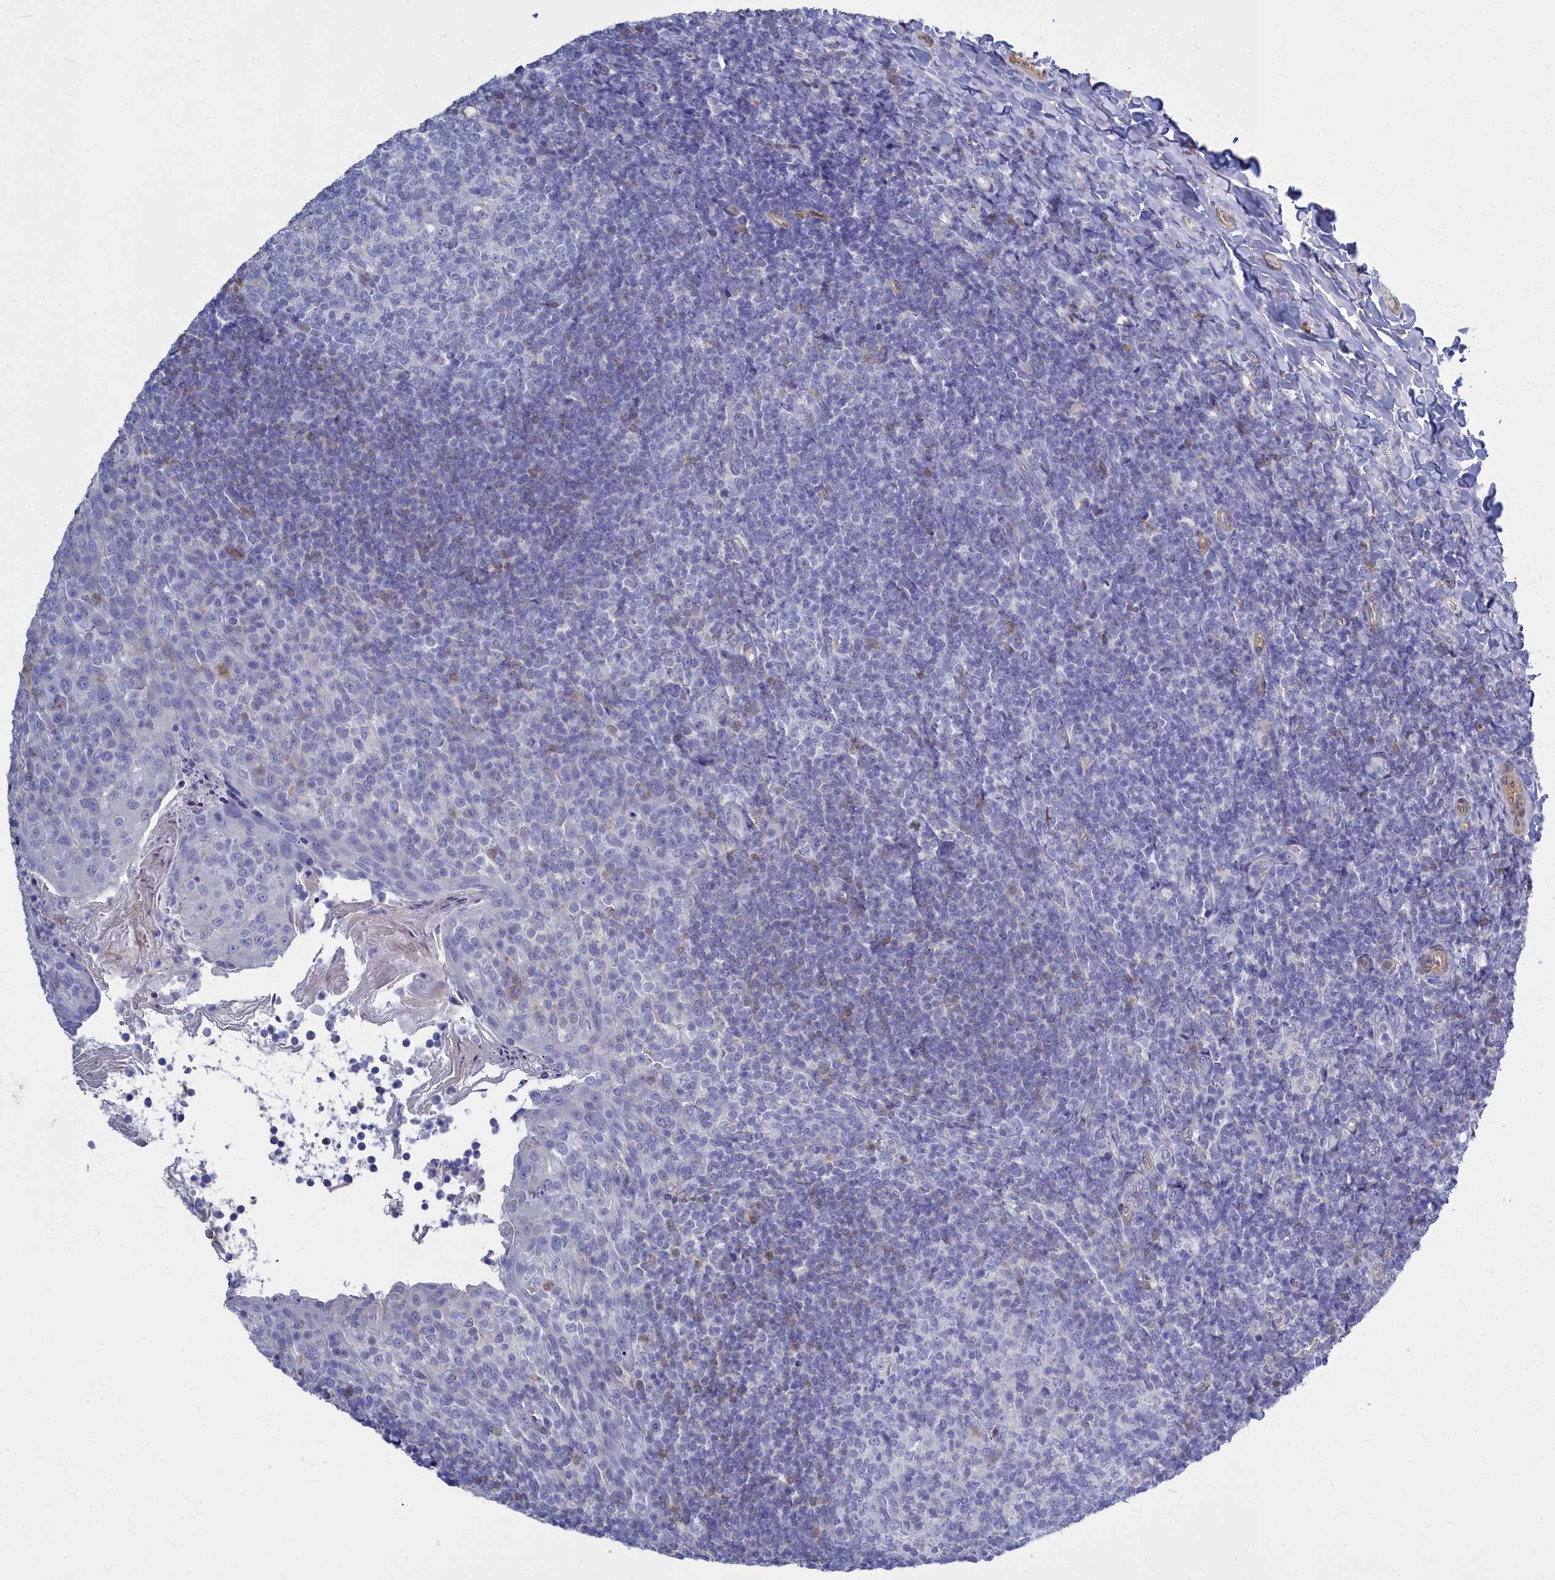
{"staining": {"intensity": "negative", "quantity": "none", "location": "none"}, "tissue": "tonsil", "cell_type": "Germinal center cells", "image_type": "normal", "snomed": [{"axis": "morphology", "description": "Normal tissue, NOS"}, {"axis": "topography", "description": "Tonsil"}], "caption": "Photomicrograph shows no protein positivity in germinal center cells of benign tonsil.", "gene": "PPP1R14A", "patient": {"sex": "female", "age": 10}}